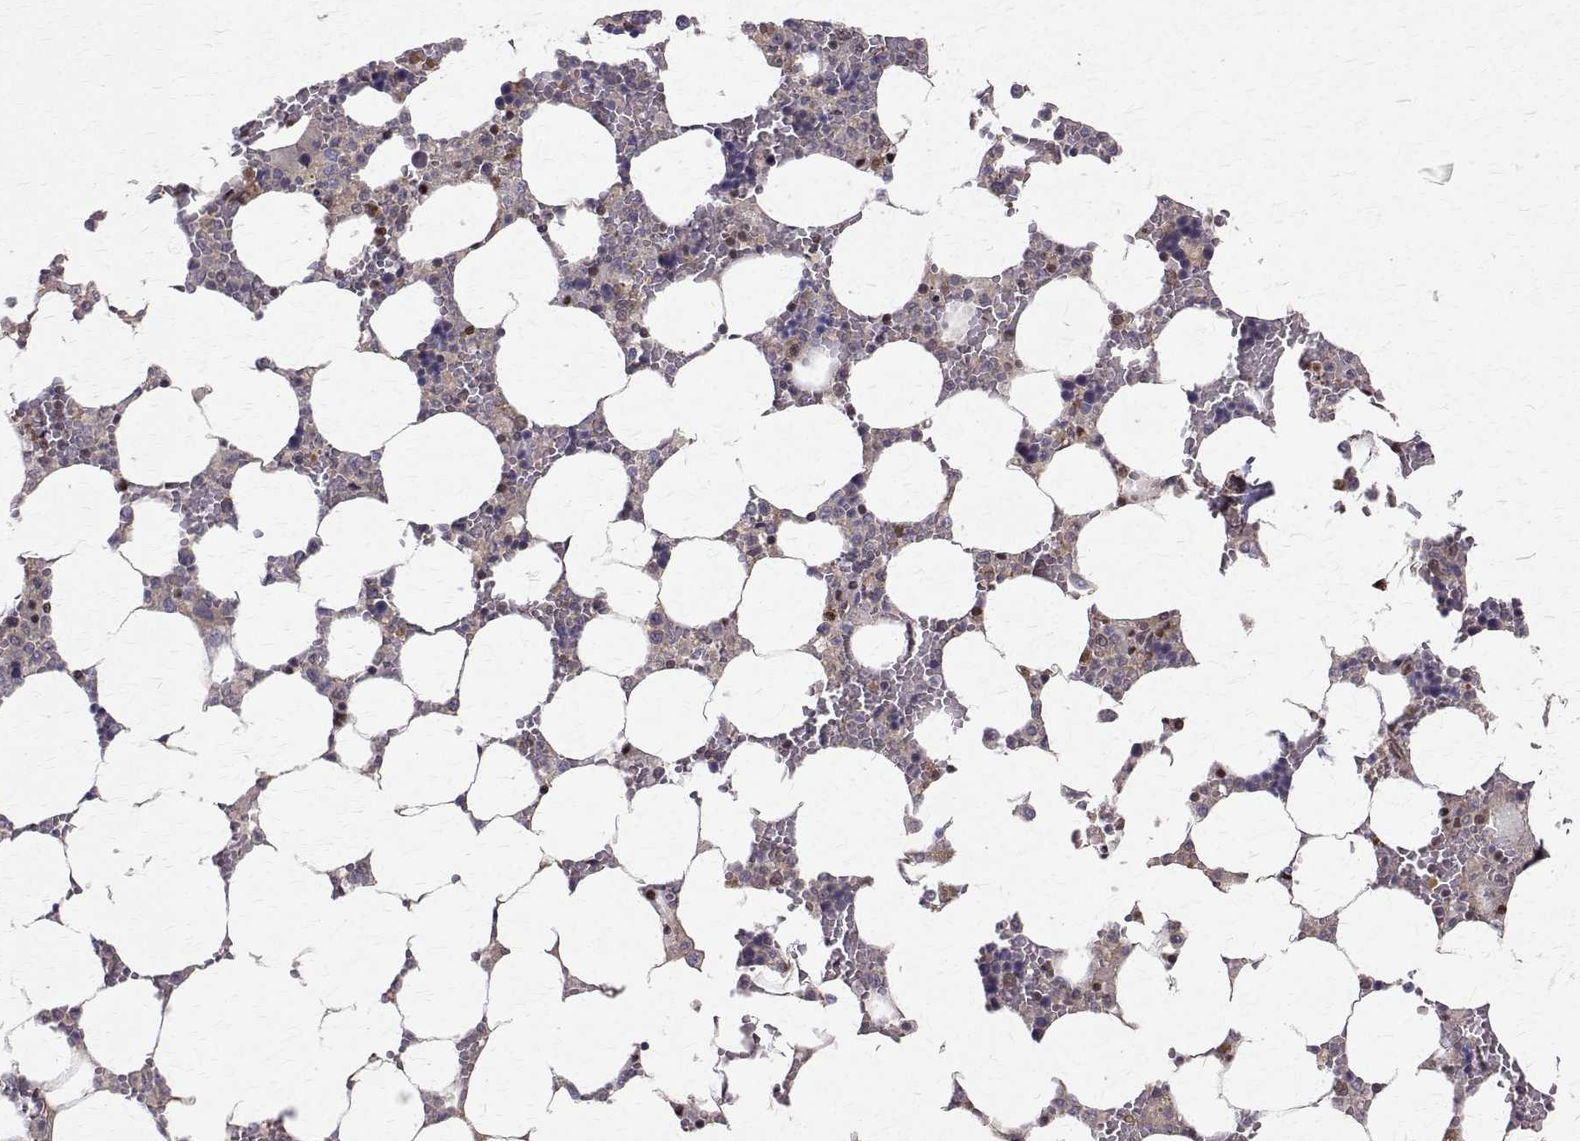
{"staining": {"intensity": "weak", "quantity": "<25%", "location": "nuclear"}, "tissue": "bone marrow", "cell_type": "Hematopoietic cells", "image_type": "normal", "snomed": [{"axis": "morphology", "description": "Normal tissue, NOS"}, {"axis": "topography", "description": "Bone marrow"}], "caption": "Hematopoietic cells are negative for protein expression in benign human bone marrow. (Brightfield microscopy of DAB (3,3'-diaminobenzidine) IHC at high magnification).", "gene": "NIF3L1", "patient": {"sex": "male", "age": 64}}